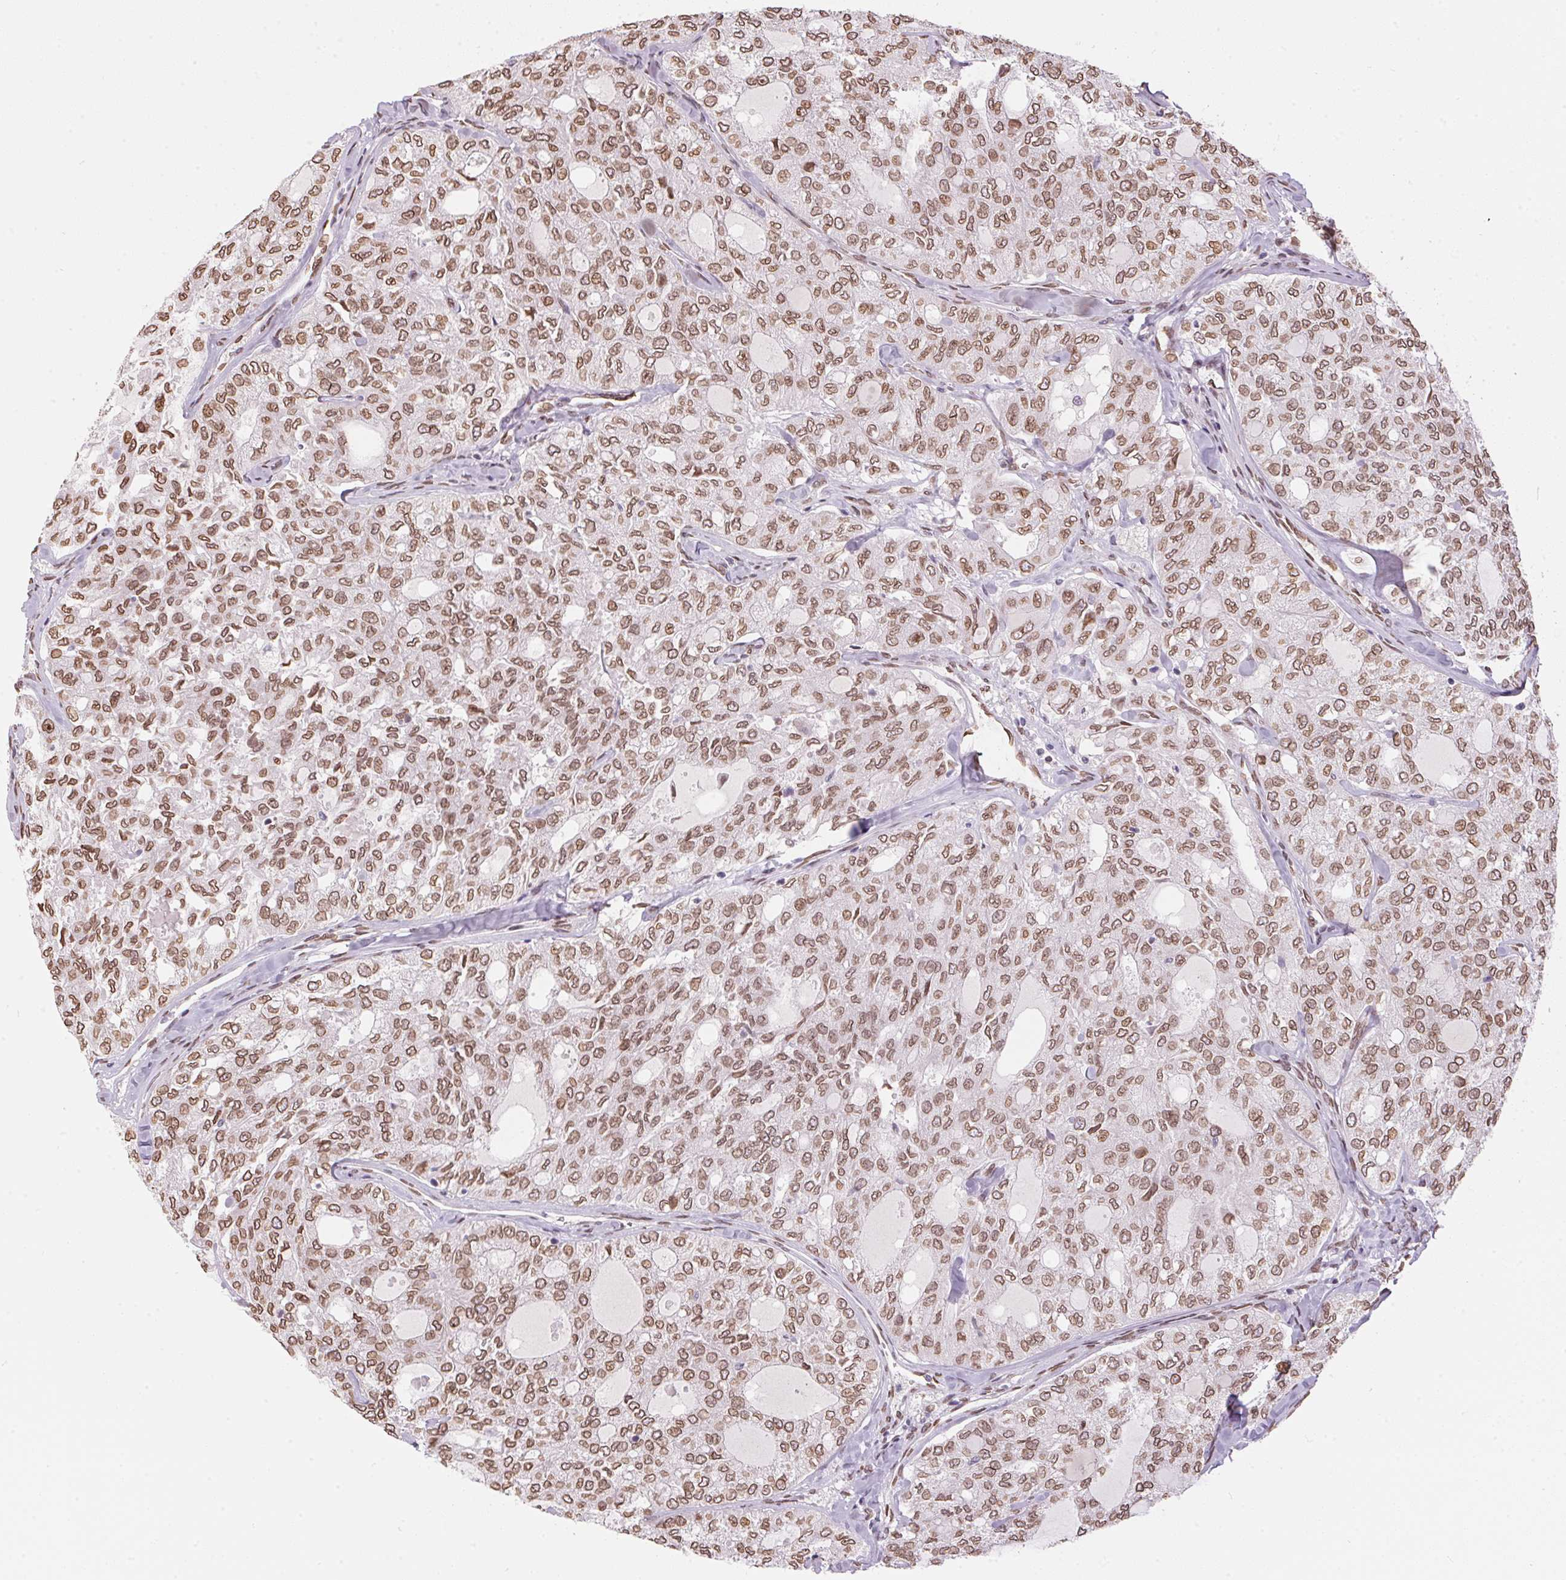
{"staining": {"intensity": "moderate", "quantity": ">75%", "location": "cytoplasmic/membranous,nuclear"}, "tissue": "thyroid cancer", "cell_type": "Tumor cells", "image_type": "cancer", "snomed": [{"axis": "morphology", "description": "Follicular adenoma carcinoma, NOS"}, {"axis": "topography", "description": "Thyroid gland"}], "caption": "Immunohistochemistry (IHC) (DAB) staining of thyroid follicular adenoma carcinoma displays moderate cytoplasmic/membranous and nuclear protein positivity in approximately >75% of tumor cells.", "gene": "TMEM175", "patient": {"sex": "male", "age": 75}}